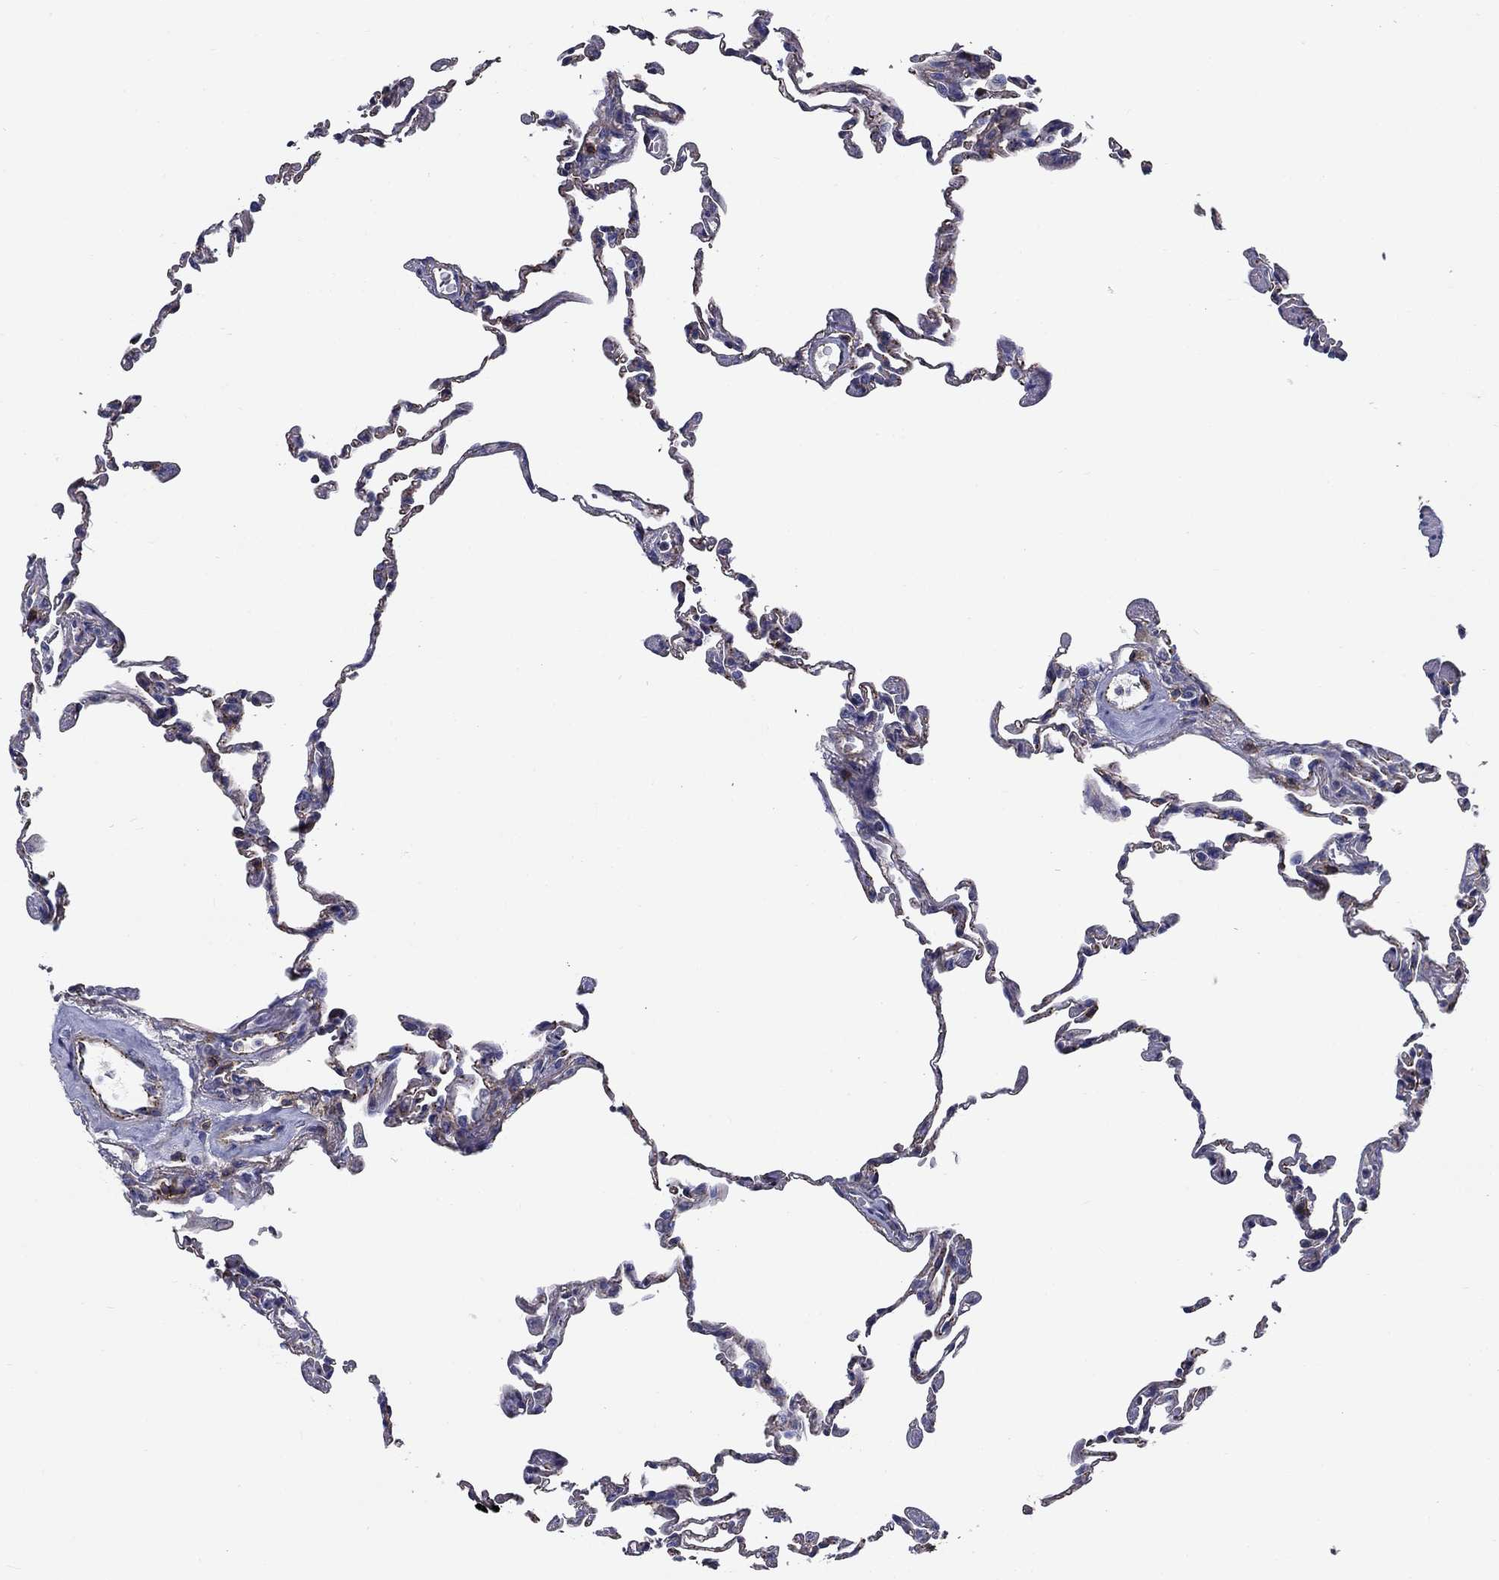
{"staining": {"intensity": "negative", "quantity": "none", "location": "none"}, "tissue": "lung", "cell_type": "Alveolar cells", "image_type": "normal", "snomed": [{"axis": "morphology", "description": "Normal tissue, NOS"}, {"axis": "topography", "description": "Lung"}], "caption": "Normal lung was stained to show a protein in brown. There is no significant positivity in alveolar cells. (DAB (3,3'-diaminobenzidine) immunohistochemistry with hematoxylin counter stain).", "gene": "SIT1", "patient": {"sex": "female", "age": 57}}